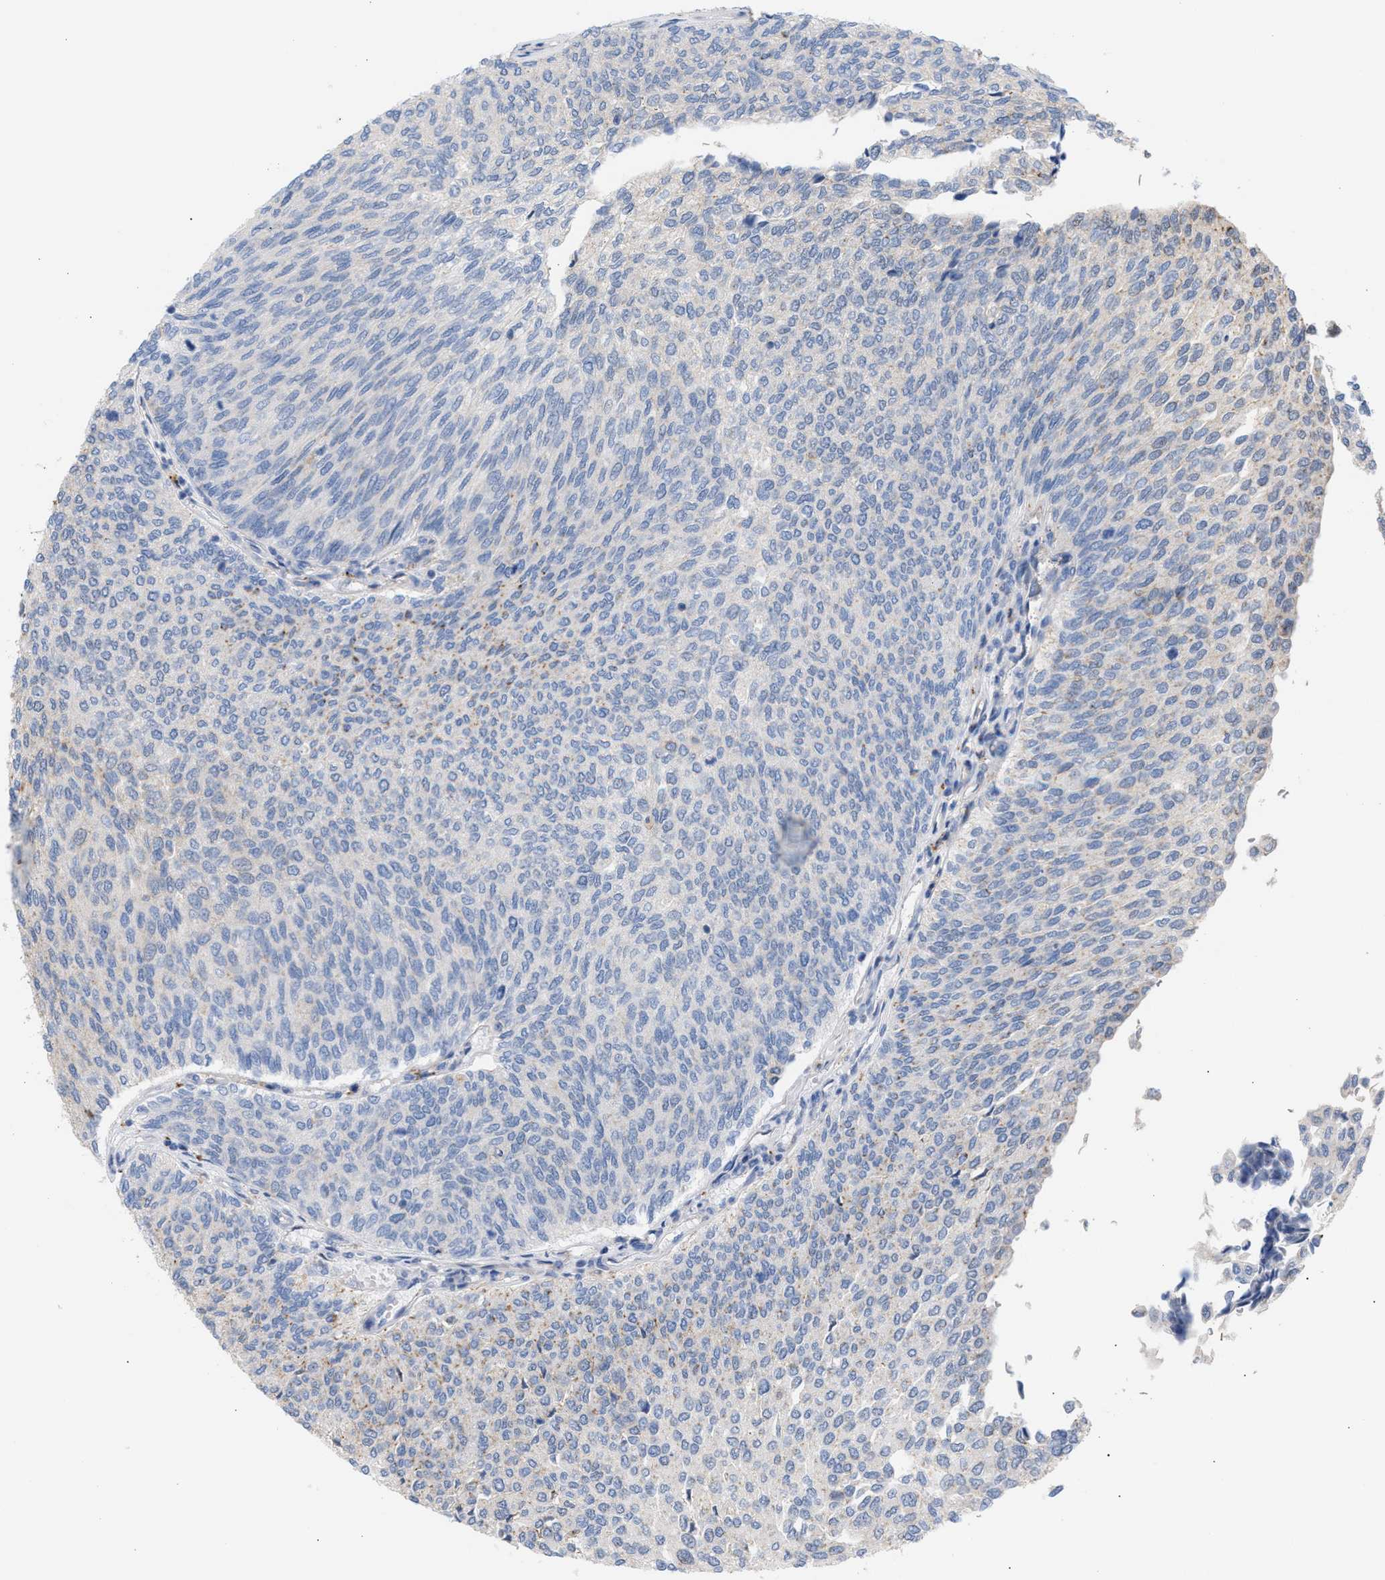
{"staining": {"intensity": "negative", "quantity": "none", "location": "none"}, "tissue": "urothelial cancer", "cell_type": "Tumor cells", "image_type": "cancer", "snomed": [{"axis": "morphology", "description": "Urothelial carcinoma, Low grade"}, {"axis": "topography", "description": "Urinary bladder"}], "caption": "Urothelial carcinoma (low-grade) was stained to show a protein in brown. There is no significant expression in tumor cells.", "gene": "MBTD1", "patient": {"sex": "female", "age": 79}}